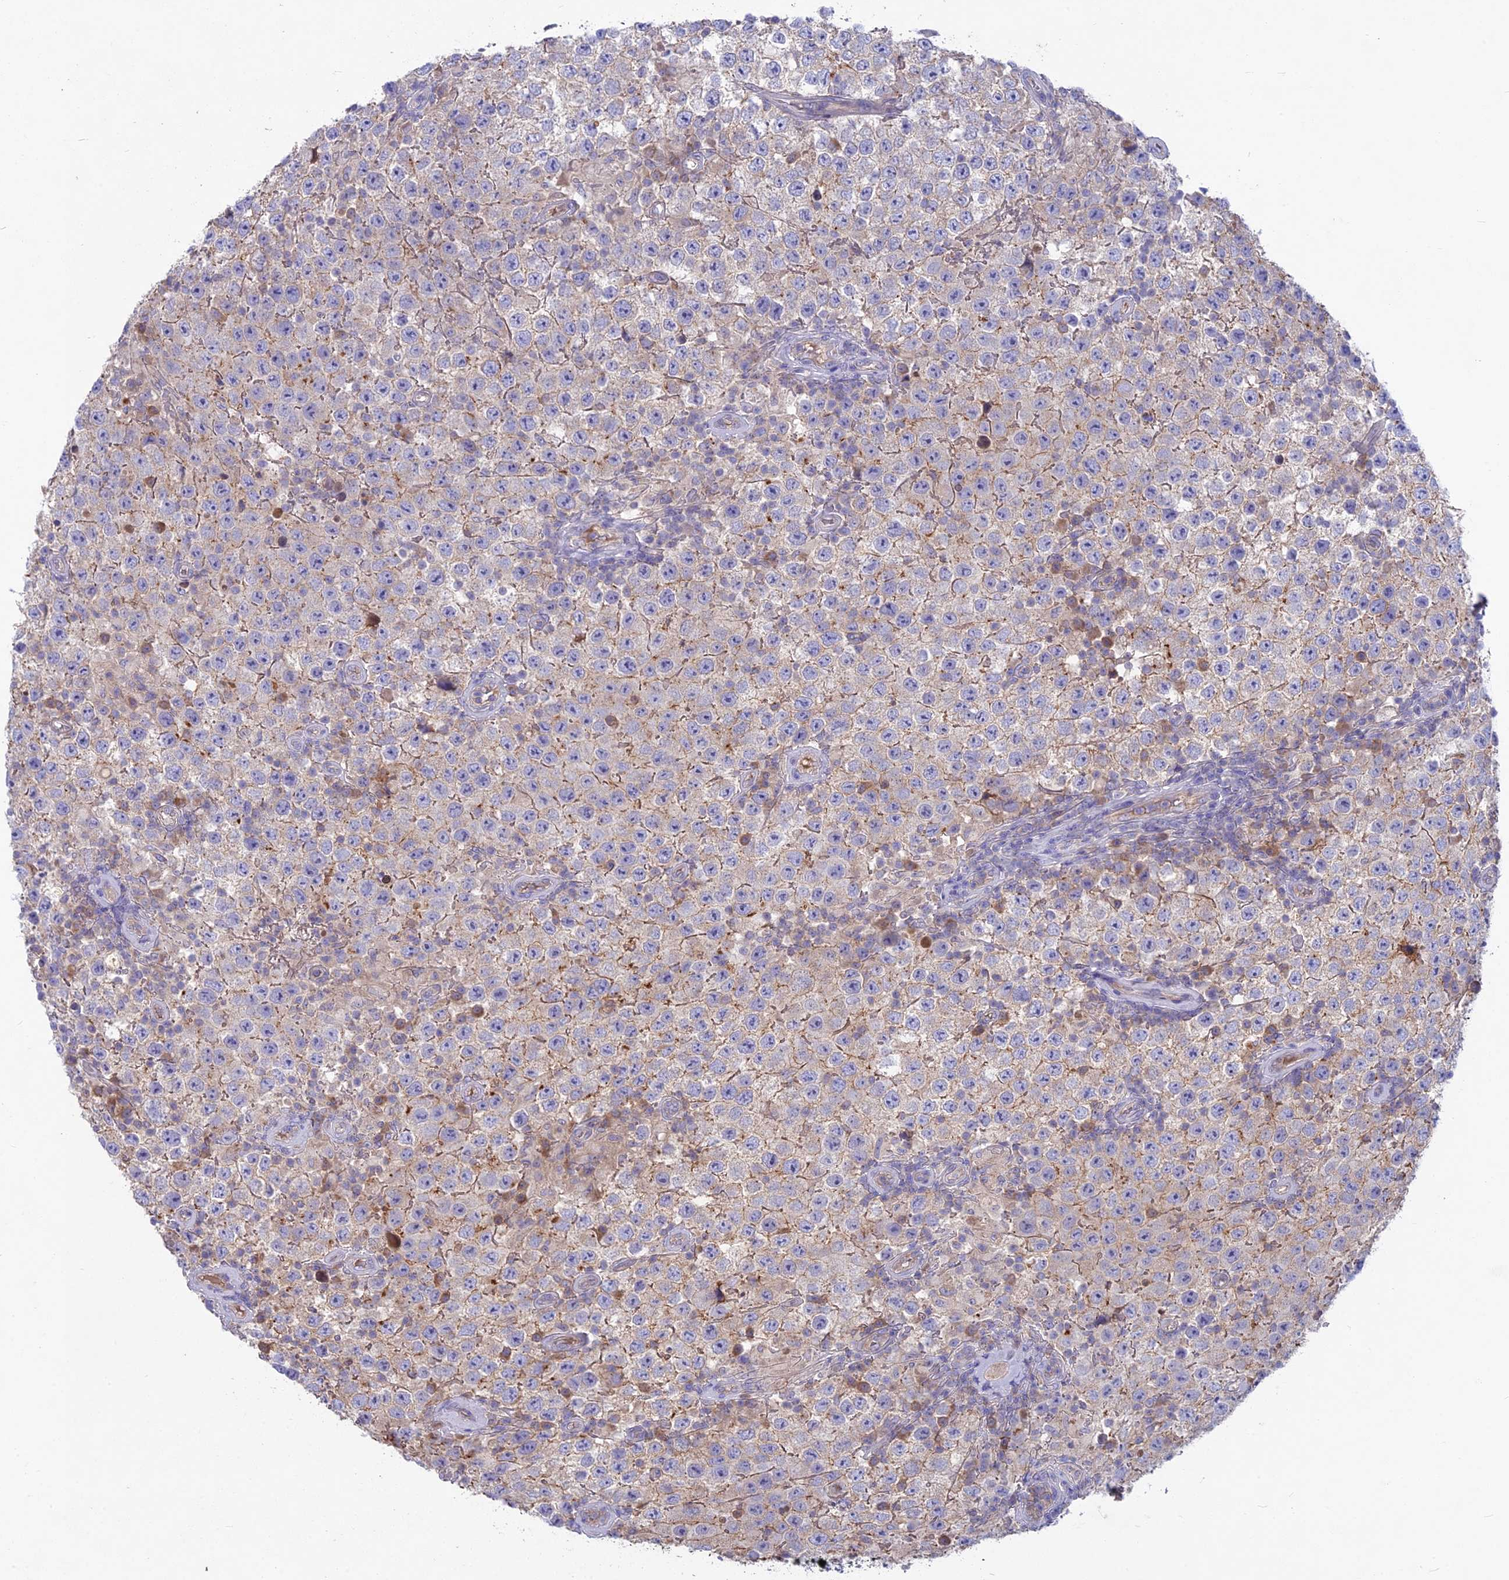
{"staining": {"intensity": "moderate", "quantity": "<25%", "location": "cytoplasmic/membranous"}, "tissue": "testis cancer", "cell_type": "Tumor cells", "image_type": "cancer", "snomed": [{"axis": "morphology", "description": "Normal tissue, NOS"}, {"axis": "morphology", "description": "Urothelial carcinoma, High grade"}, {"axis": "morphology", "description": "Seminoma, NOS"}, {"axis": "morphology", "description": "Carcinoma, Embryonal, NOS"}, {"axis": "topography", "description": "Urinary bladder"}, {"axis": "topography", "description": "Testis"}], "caption": "Human urothelial carcinoma (high-grade) (testis) stained for a protein (brown) shows moderate cytoplasmic/membranous positive positivity in approximately <25% of tumor cells.", "gene": "PZP", "patient": {"sex": "male", "age": 41}}